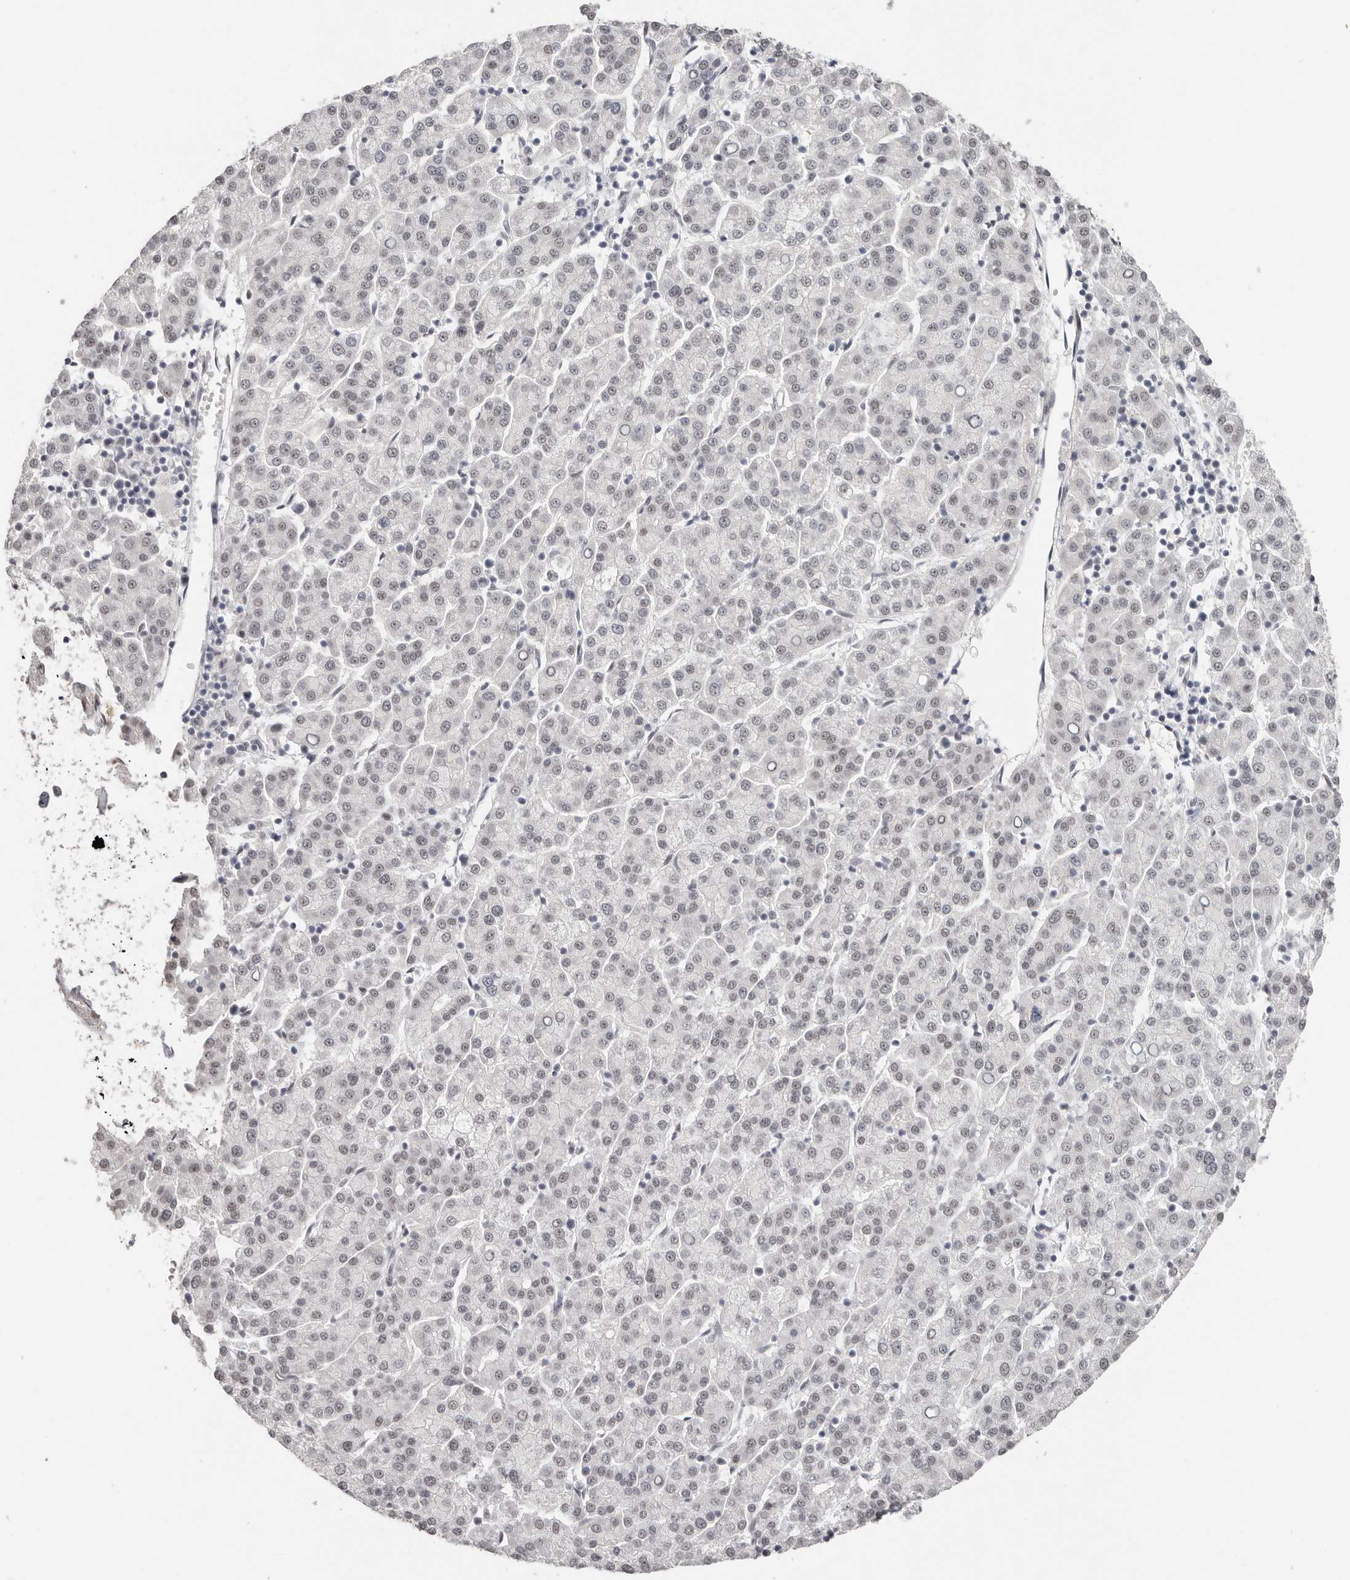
{"staining": {"intensity": "negative", "quantity": "none", "location": "none"}, "tissue": "liver cancer", "cell_type": "Tumor cells", "image_type": "cancer", "snomed": [{"axis": "morphology", "description": "Carcinoma, Hepatocellular, NOS"}, {"axis": "topography", "description": "Liver"}], "caption": "Immunohistochemistry of human liver hepatocellular carcinoma shows no positivity in tumor cells.", "gene": "LARP7", "patient": {"sex": "female", "age": 58}}